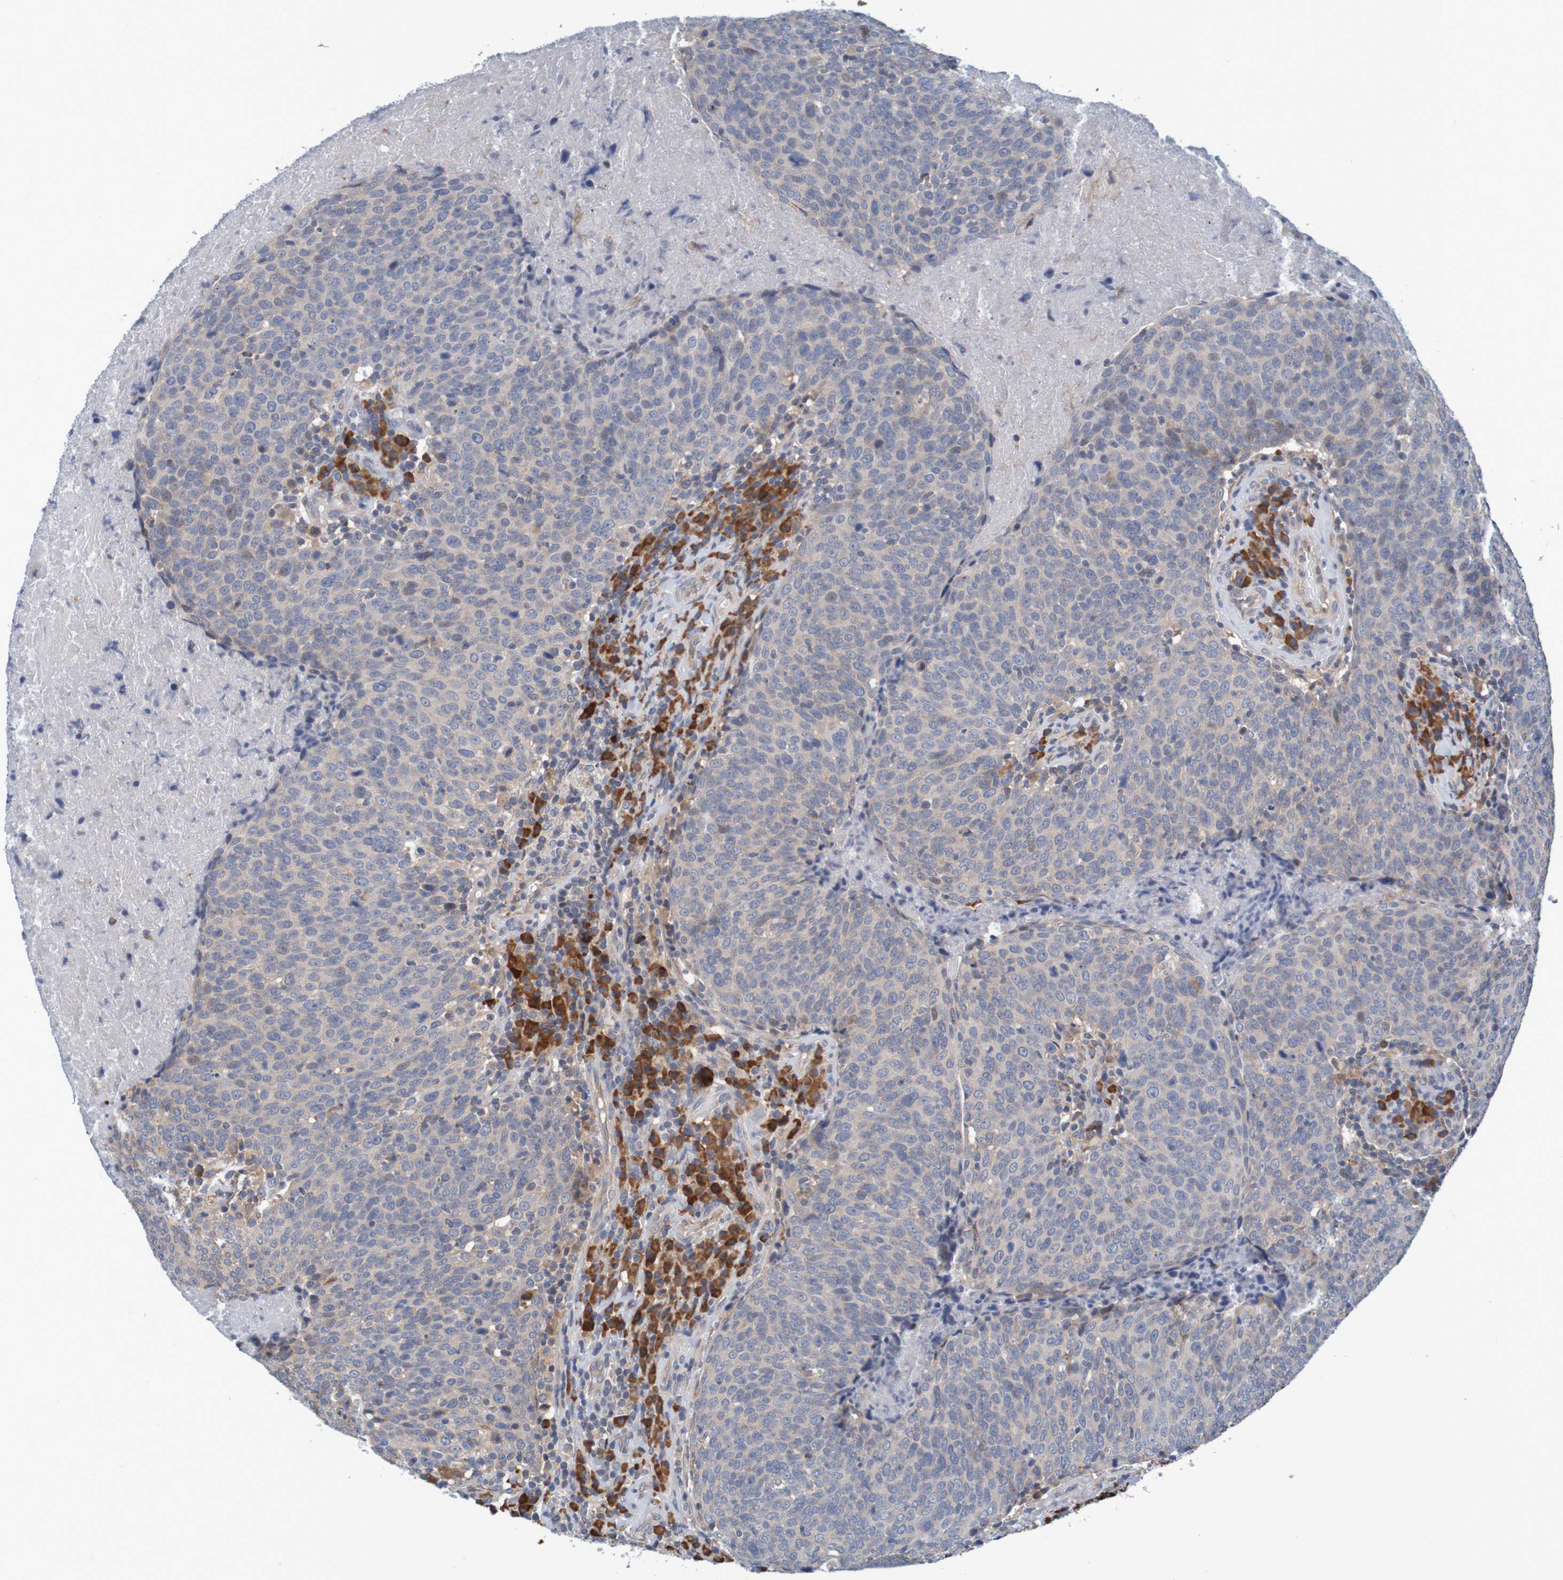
{"staining": {"intensity": "weak", "quantity": ">75%", "location": "cytoplasmic/membranous"}, "tissue": "head and neck cancer", "cell_type": "Tumor cells", "image_type": "cancer", "snomed": [{"axis": "morphology", "description": "Squamous cell carcinoma, NOS"}, {"axis": "morphology", "description": "Squamous cell carcinoma, metastatic, NOS"}, {"axis": "topography", "description": "Lymph node"}, {"axis": "topography", "description": "Head-Neck"}], "caption": "Metastatic squamous cell carcinoma (head and neck) tissue reveals weak cytoplasmic/membranous expression in about >75% of tumor cells (IHC, brightfield microscopy, high magnification).", "gene": "CLDN18", "patient": {"sex": "male", "age": 62}}